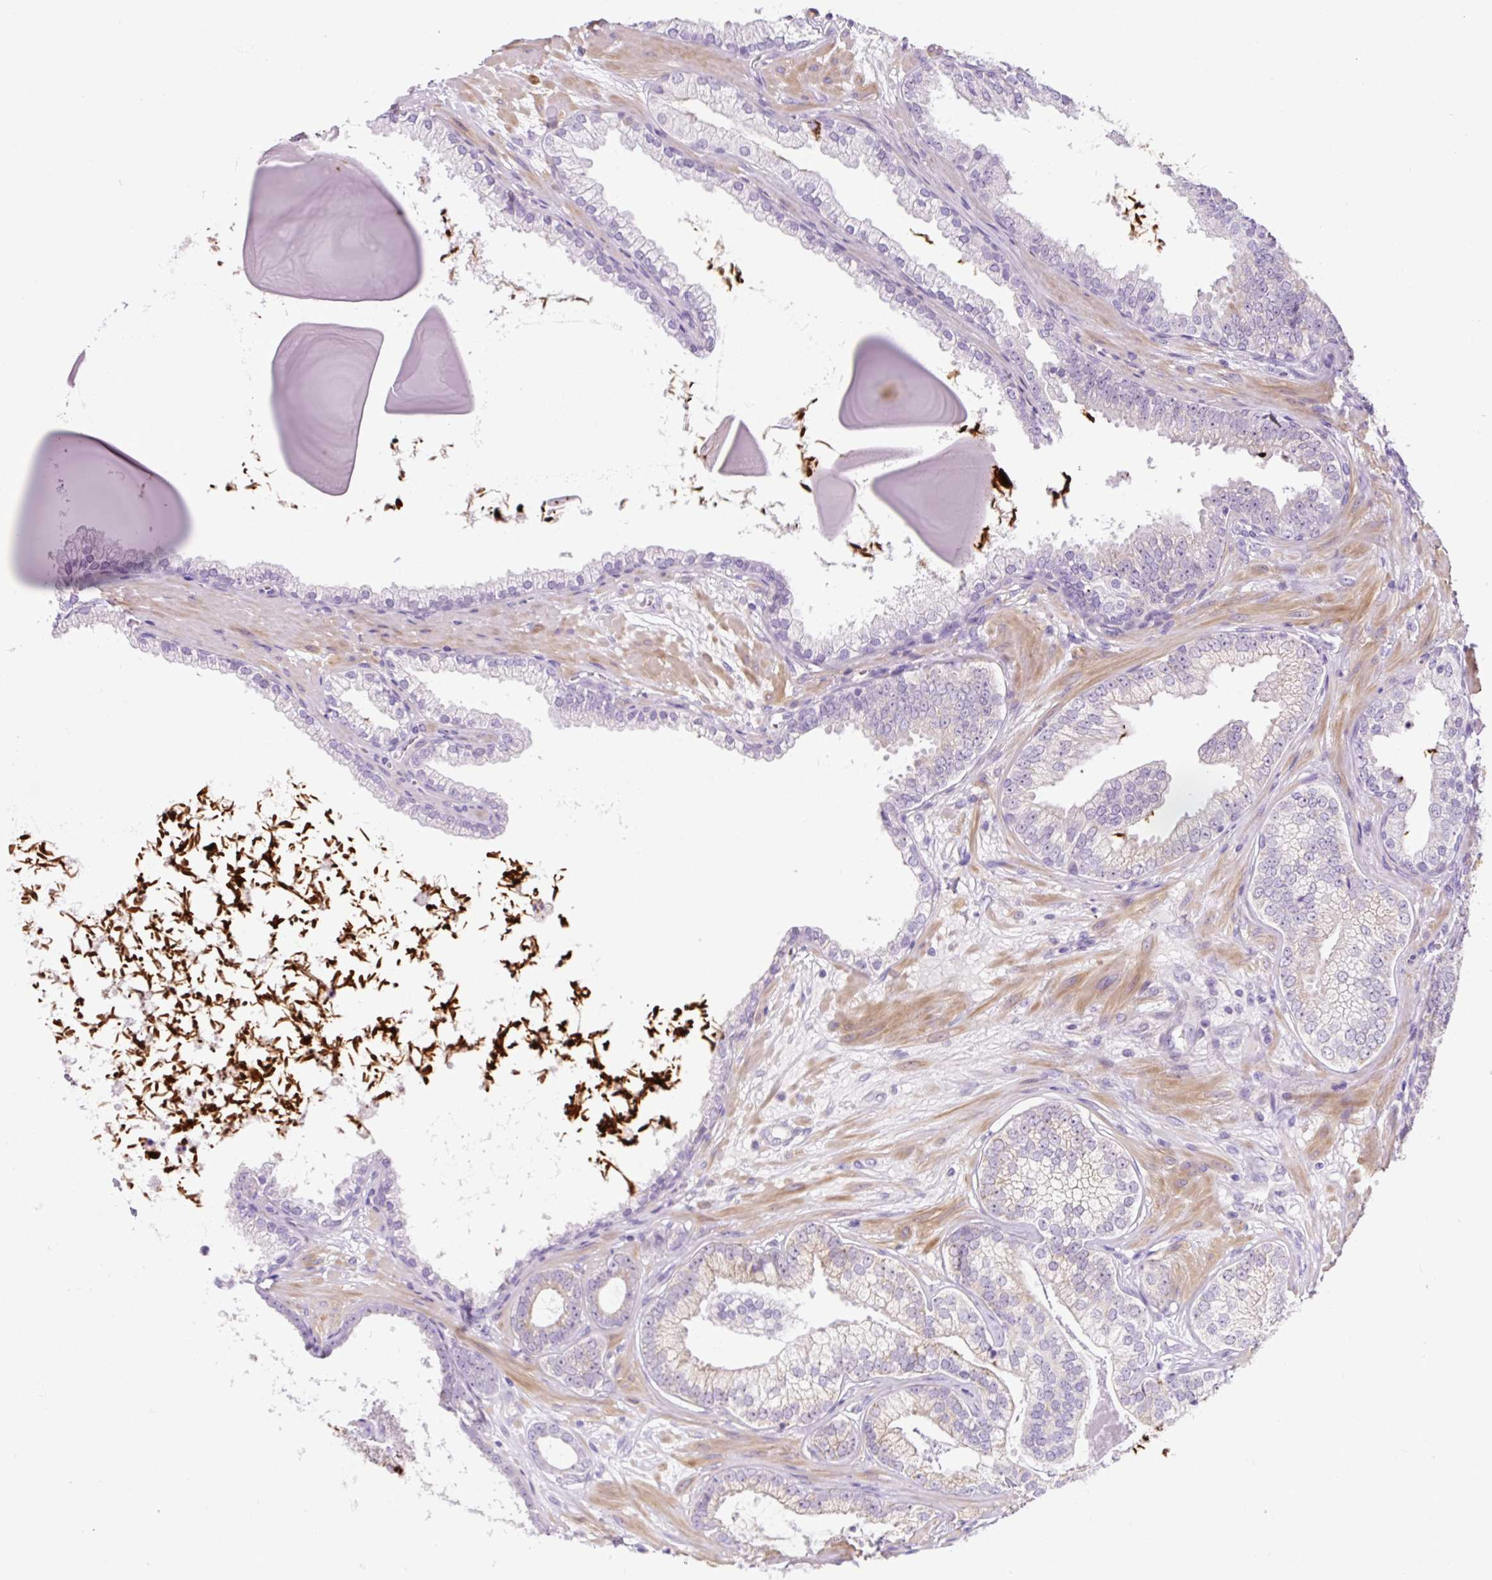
{"staining": {"intensity": "negative", "quantity": "none", "location": "none"}, "tissue": "prostate cancer", "cell_type": "Tumor cells", "image_type": "cancer", "snomed": [{"axis": "morphology", "description": "Adenocarcinoma, Low grade"}, {"axis": "topography", "description": "Prostate"}], "caption": "There is no significant staining in tumor cells of adenocarcinoma (low-grade) (prostate).", "gene": "OGDHL", "patient": {"sex": "male", "age": 61}}